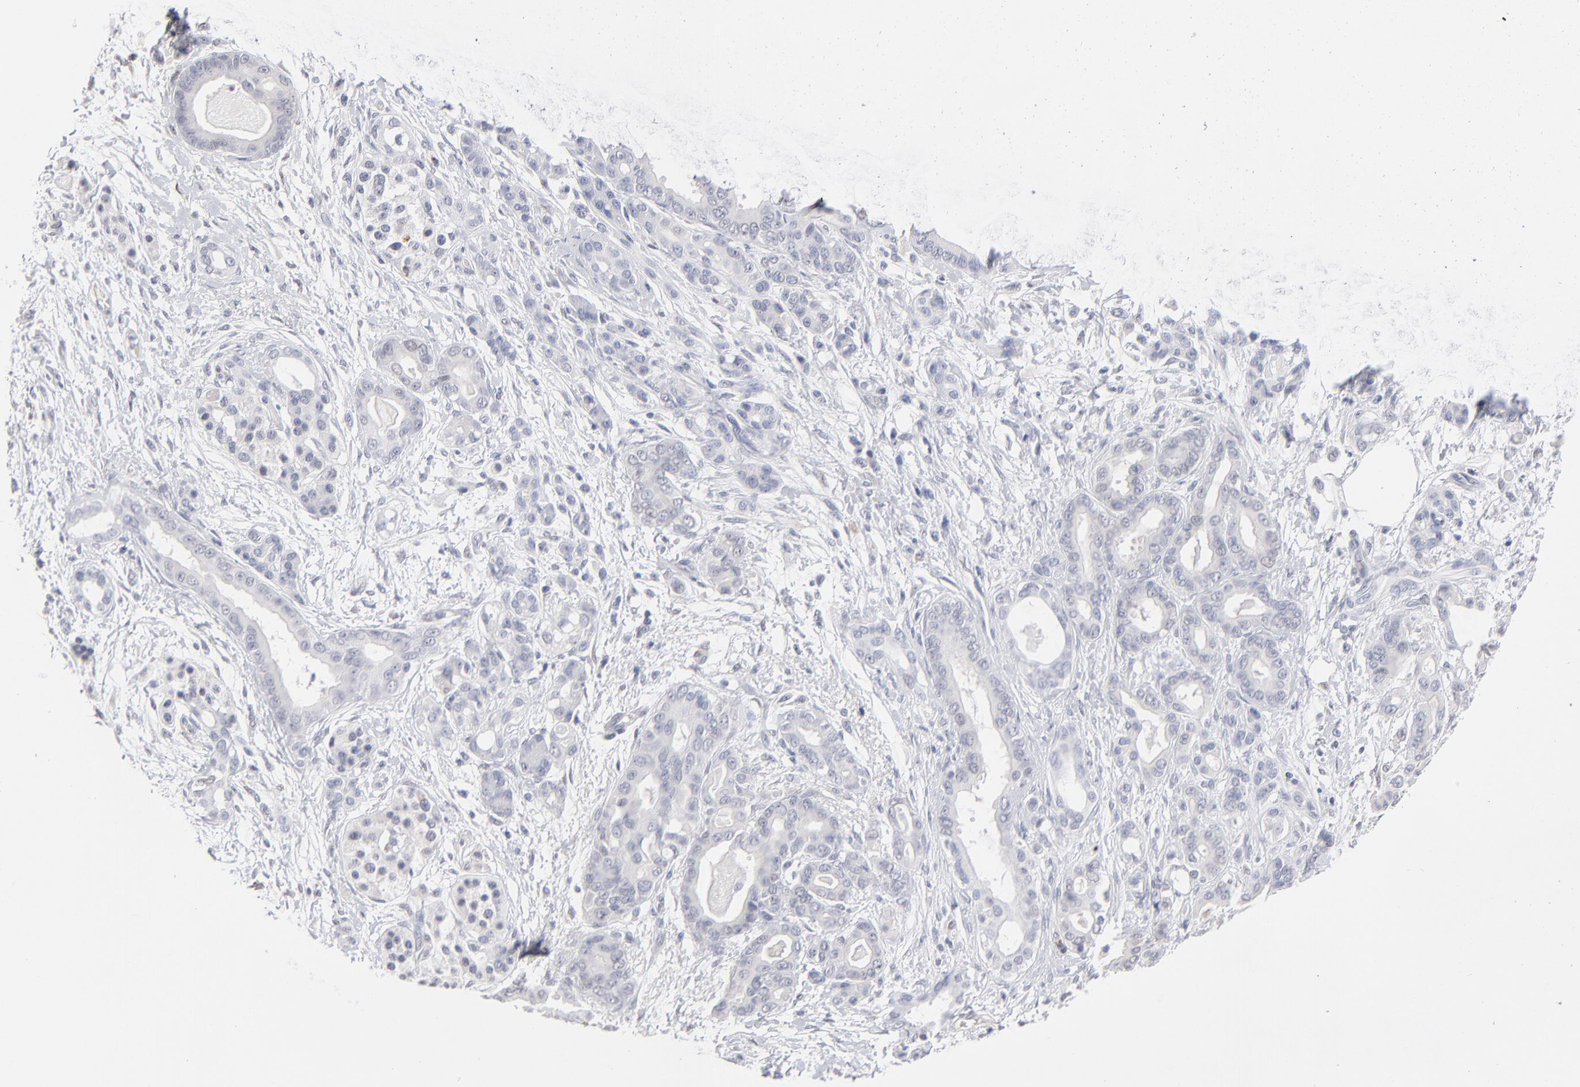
{"staining": {"intensity": "negative", "quantity": "none", "location": "none"}, "tissue": "pancreatic cancer", "cell_type": "Tumor cells", "image_type": "cancer", "snomed": [{"axis": "morphology", "description": "Adenocarcinoma, NOS"}, {"axis": "topography", "description": "Pancreas"}], "caption": "Tumor cells are negative for protein expression in human adenocarcinoma (pancreatic).", "gene": "RBM3", "patient": {"sex": "male", "age": 63}}